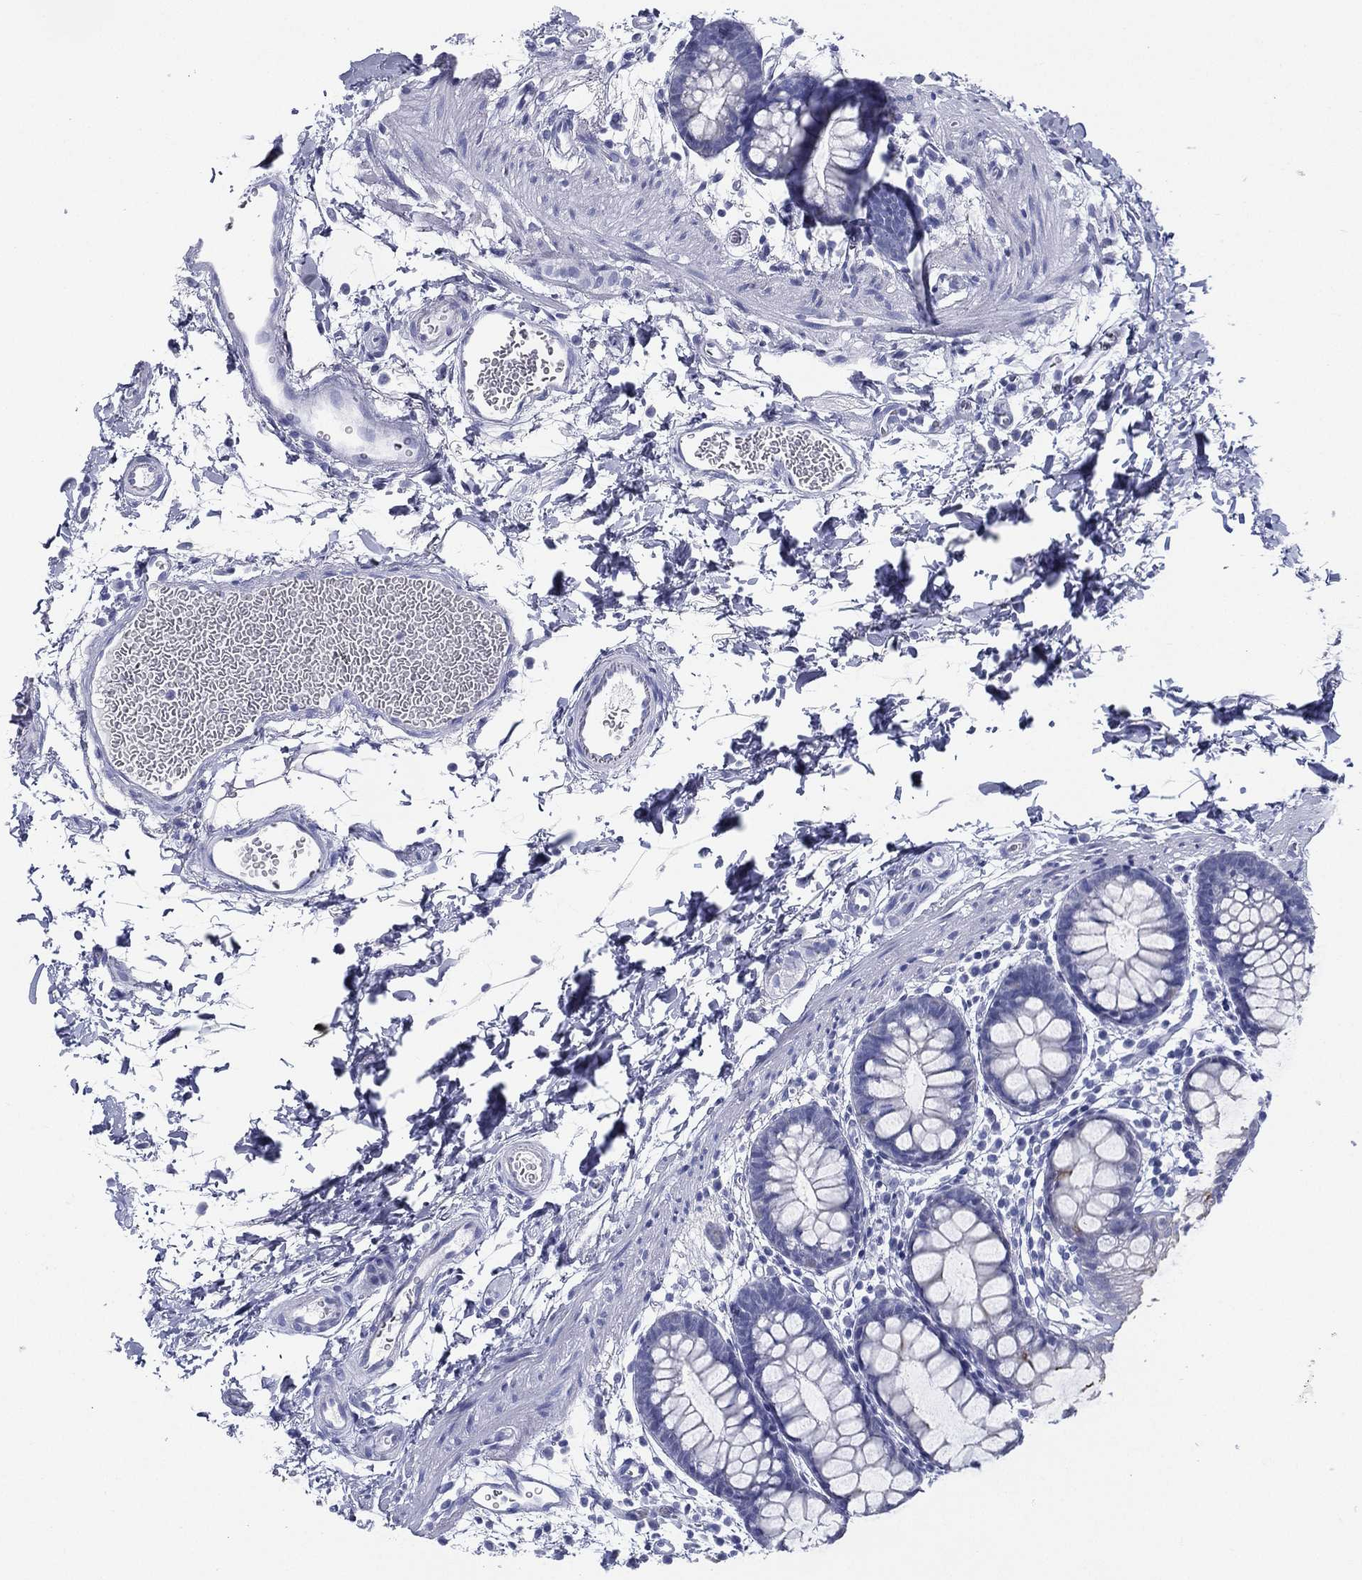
{"staining": {"intensity": "strong", "quantity": "25%-75%", "location": "cytoplasmic/membranous"}, "tissue": "rectum", "cell_type": "Glandular cells", "image_type": "normal", "snomed": [{"axis": "morphology", "description": "Normal tissue, NOS"}, {"axis": "topography", "description": "Rectum"}], "caption": "Protein staining reveals strong cytoplasmic/membranous expression in about 25%-75% of glandular cells in unremarkable rectum. (DAB IHC, brown staining for protein, blue staining for nuclei).", "gene": "RSPH4A", "patient": {"sex": "male", "age": 57}}